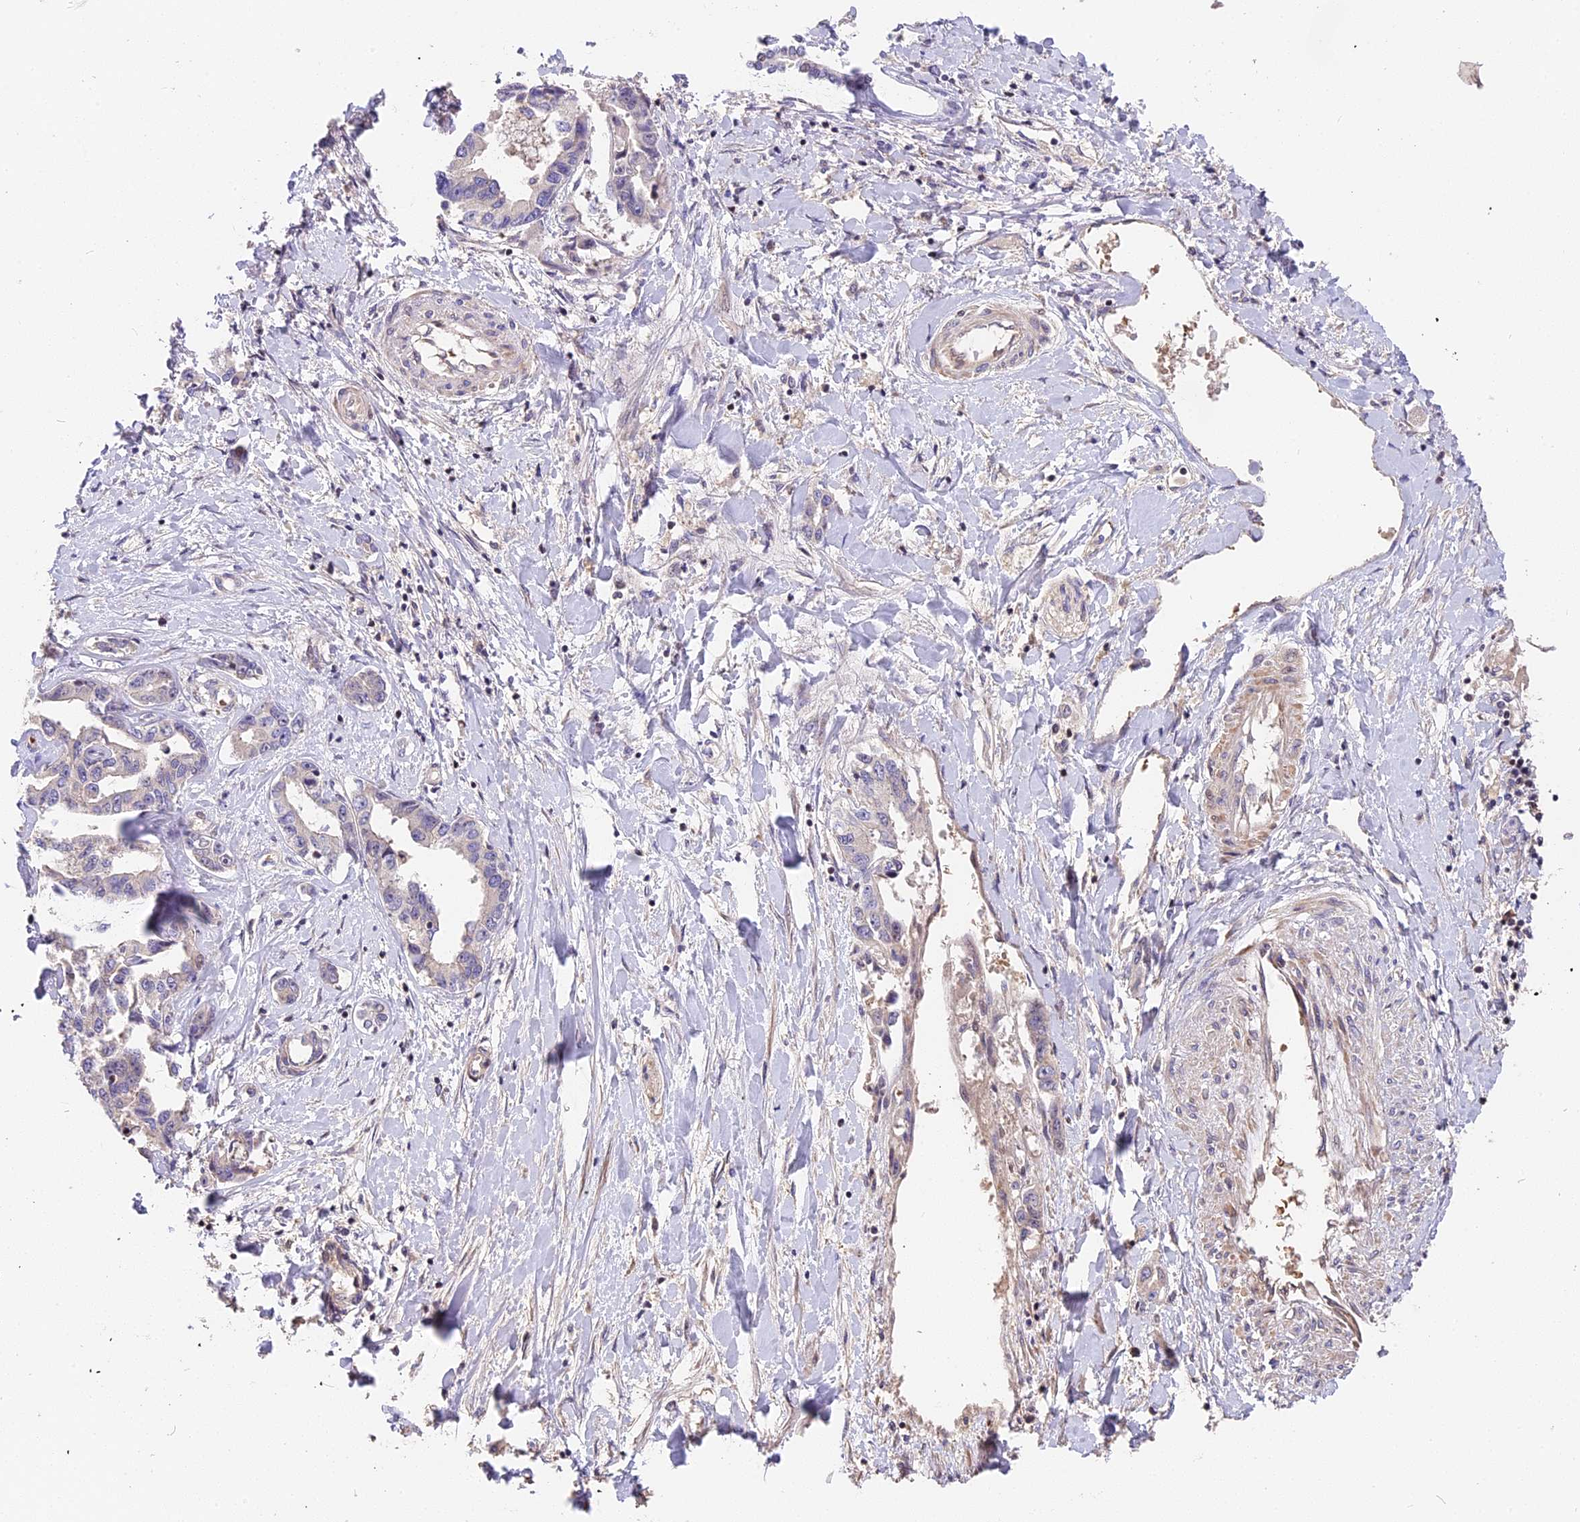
{"staining": {"intensity": "negative", "quantity": "none", "location": "none"}, "tissue": "liver cancer", "cell_type": "Tumor cells", "image_type": "cancer", "snomed": [{"axis": "morphology", "description": "Cholangiocarcinoma"}, {"axis": "topography", "description": "Liver"}], "caption": "DAB immunohistochemical staining of liver cancer reveals no significant expression in tumor cells.", "gene": "ARHGAP17", "patient": {"sex": "male", "age": 59}}